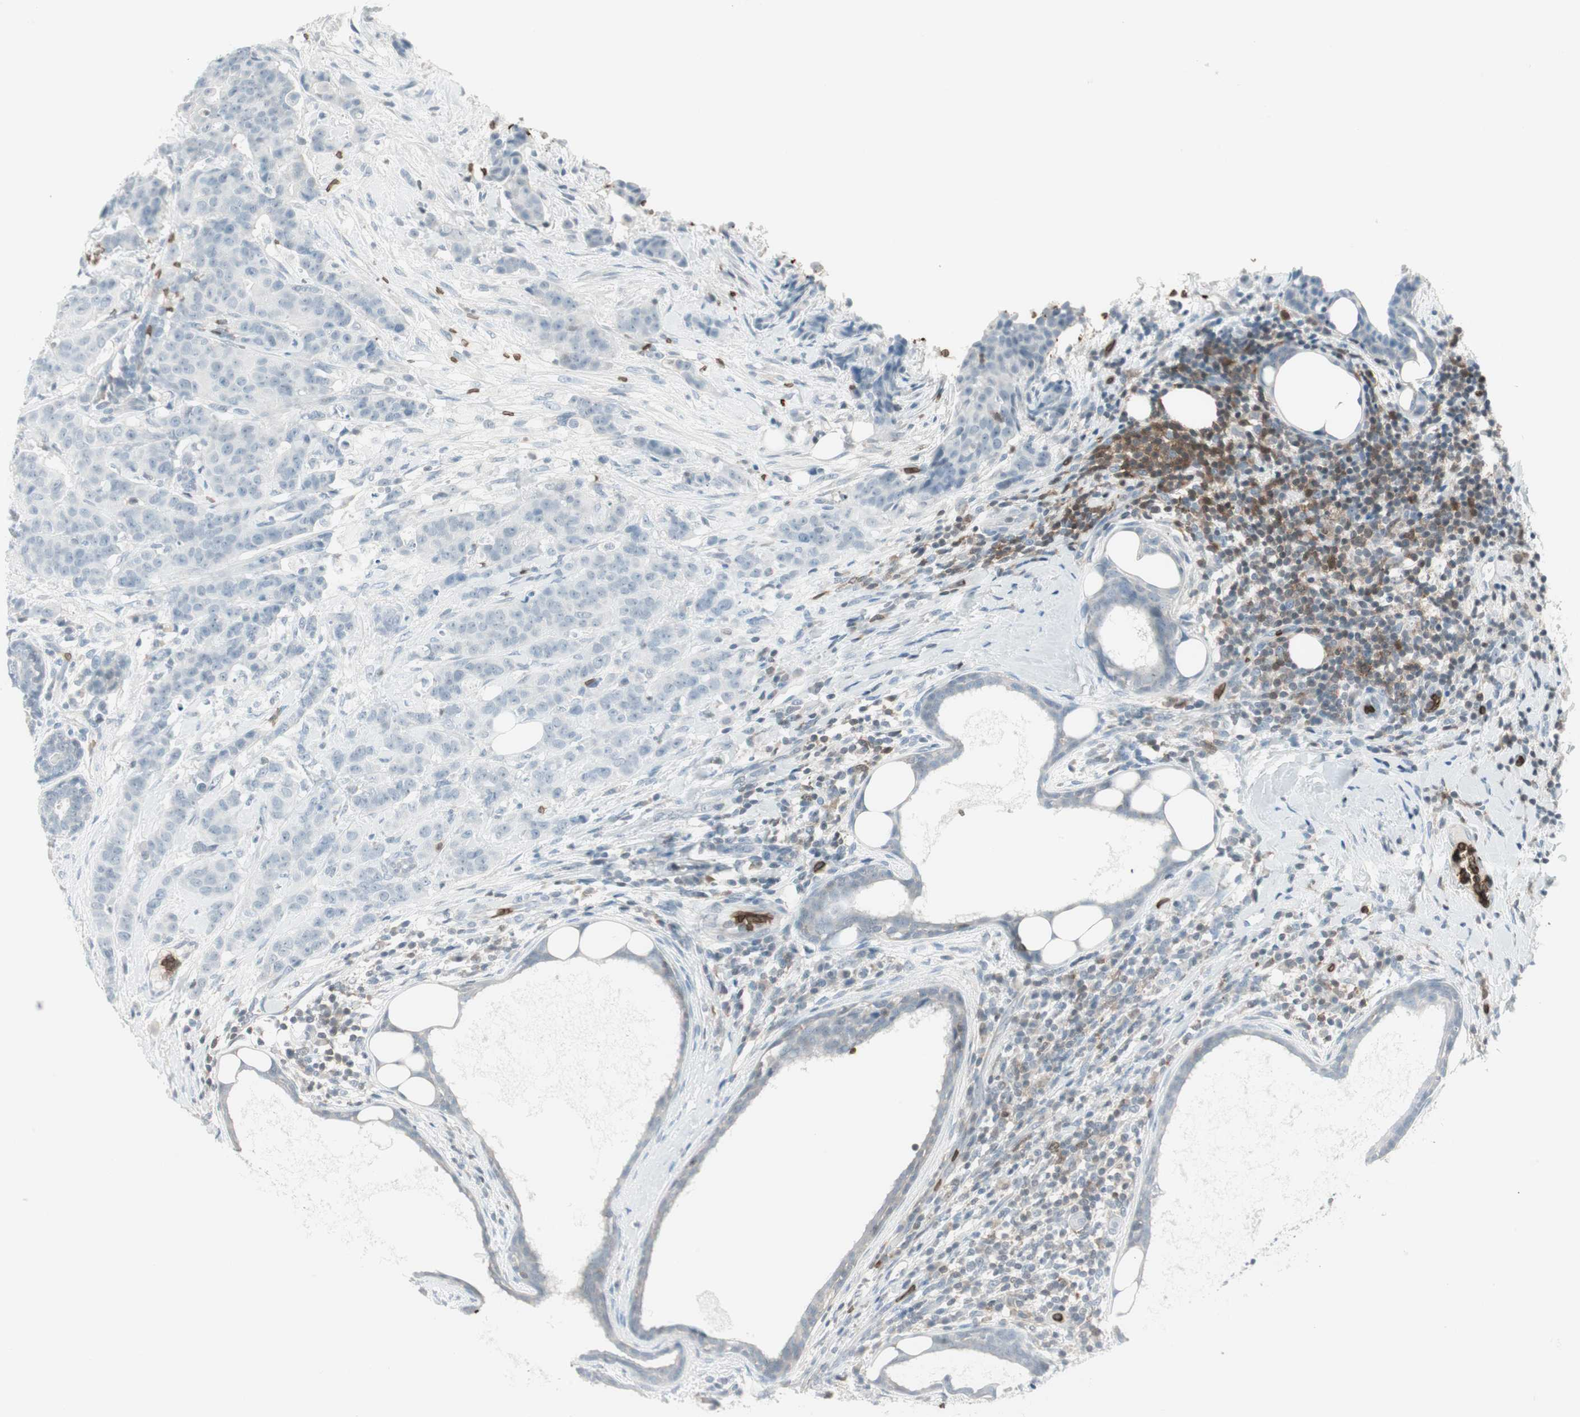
{"staining": {"intensity": "negative", "quantity": "none", "location": "none"}, "tissue": "breast cancer", "cell_type": "Tumor cells", "image_type": "cancer", "snomed": [{"axis": "morphology", "description": "Duct carcinoma"}, {"axis": "topography", "description": "Breast"}], "caption": "A high-resolution photomicrograph shows immunohistochemistry (IHC) staining of breast cancer (intraductal carcinoma), which shows no significant positivity in tumor cells.", "gene": "MAP4K1", "patient": {"sex": "female", "age": 40}}